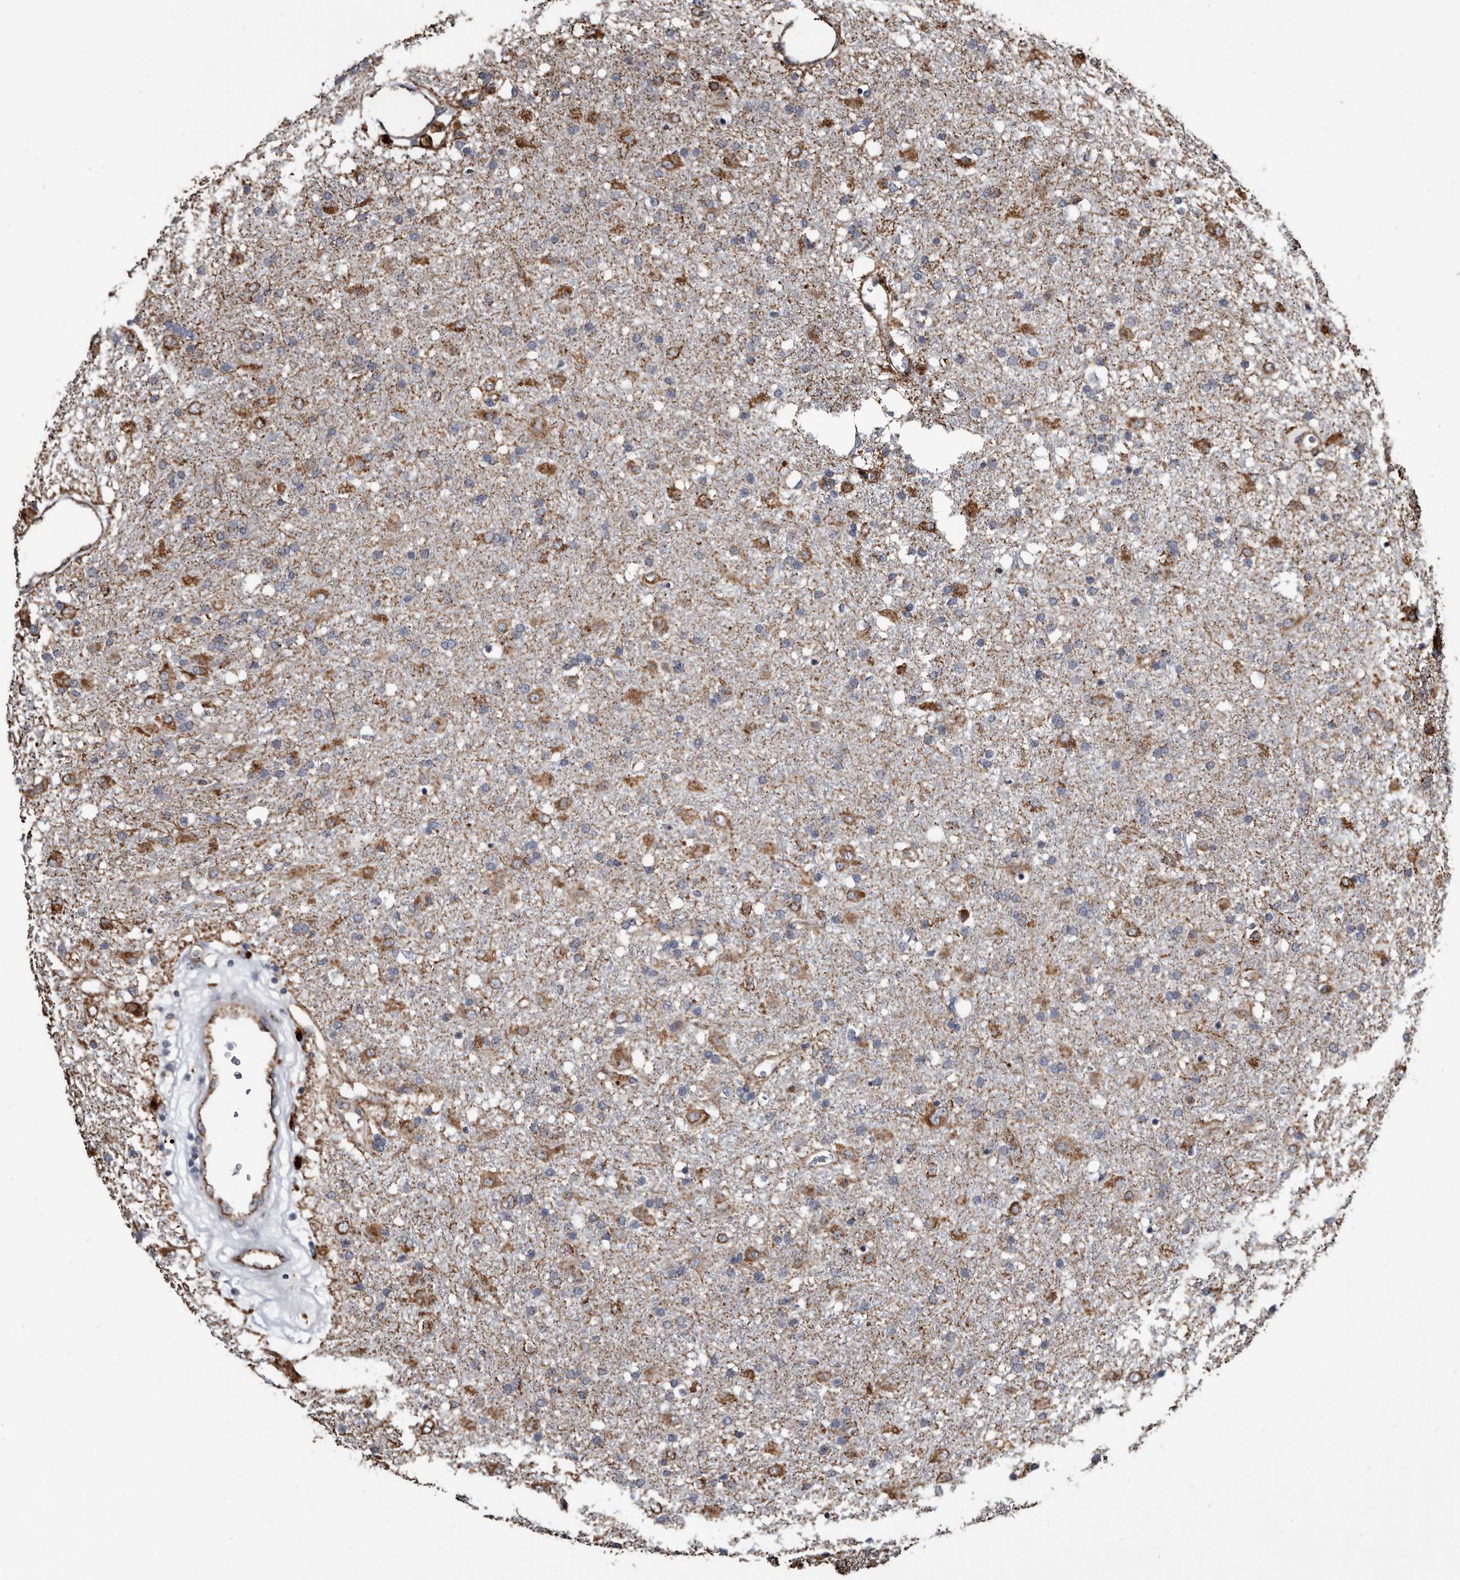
{"staining": {"intensity": "moderate", "quantity": "25%-75%", "location": "cytoplasmic/membranous"}, "tissue": "glioma", "cell_type": "Tumor cells", "image_type": "cancer", "snomed": [{"axis": "morphology", "description": "Glioma, malignant, Low grade"}, {"axis": "topography", "description": "Brain"}], "caption": "Brown immunohistochemical staining in human glioma demonstrates moderate cytoplasmic/membranous positivity in about 25%-75% of tumor cells. The protein is shown in brown color, while the nuclei are stained blue.", "gene": "CTSA", "patient": {"sex": "male", "age": 65}}